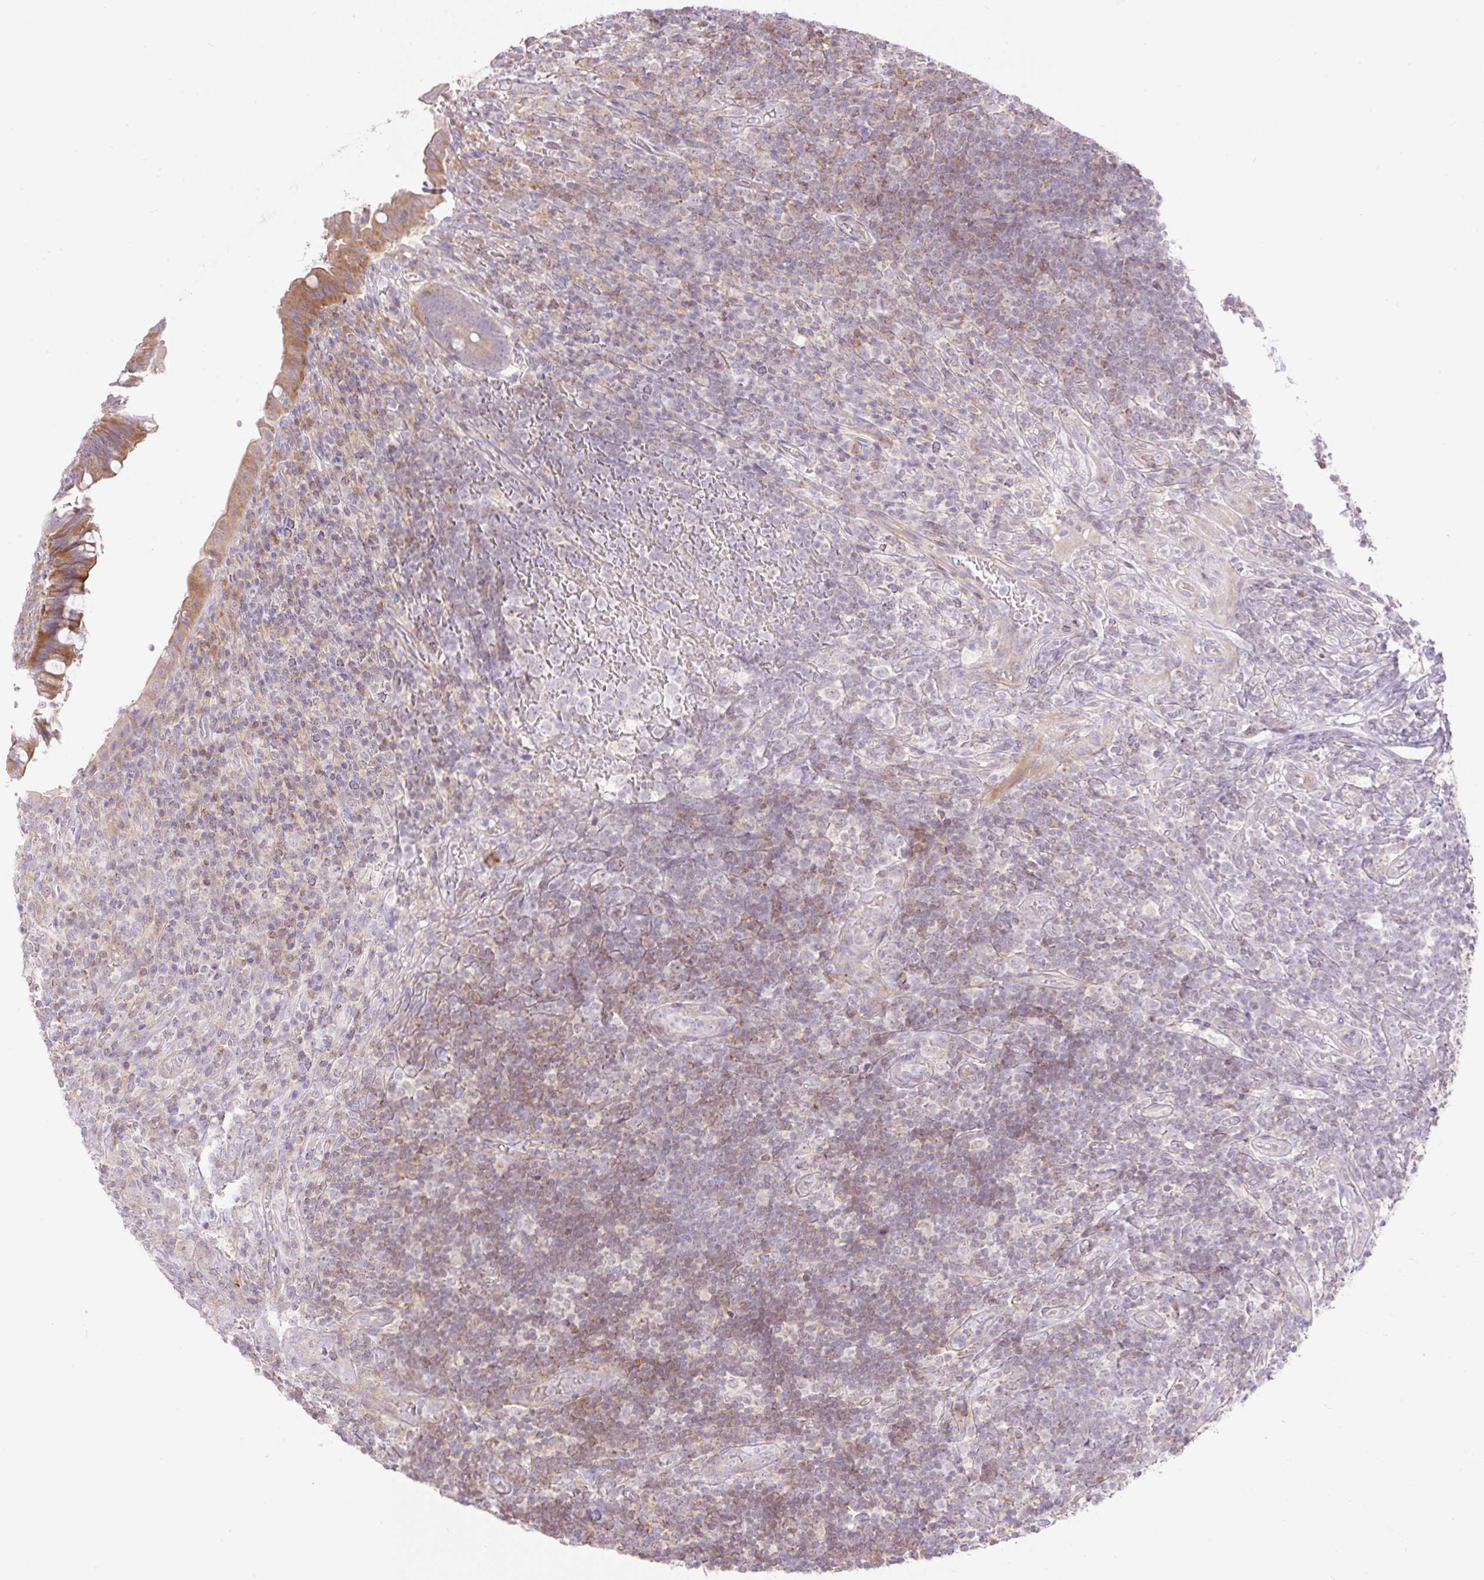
{"staining": {"intensity": "moderate", "quantity": ">75%", "location": "cytoplasmic/membranous"}, "tissue": "appendix", "cell_type": "Glandular cells", "image_type": "normal", "snomed": [{"axis": "morphology", "description": "Normal tissue, NOS"}, {"axis": "topography", "description": "Appendix"}], "caption": "Immunohistochemistry (IHC) staining of benign appendix, which reveals medium levels of moderate cytoplasmic/membranous expression in approximately >75% of glandular cells indicating moderate cytoplasmic/membranous protein expression. The staining was performed using DAB (brown) for protein detection and nuclei were counterstained in hematoxylin (blue).", "gene": "VPS25", "patient": {"sex": "female", "age": 43}}